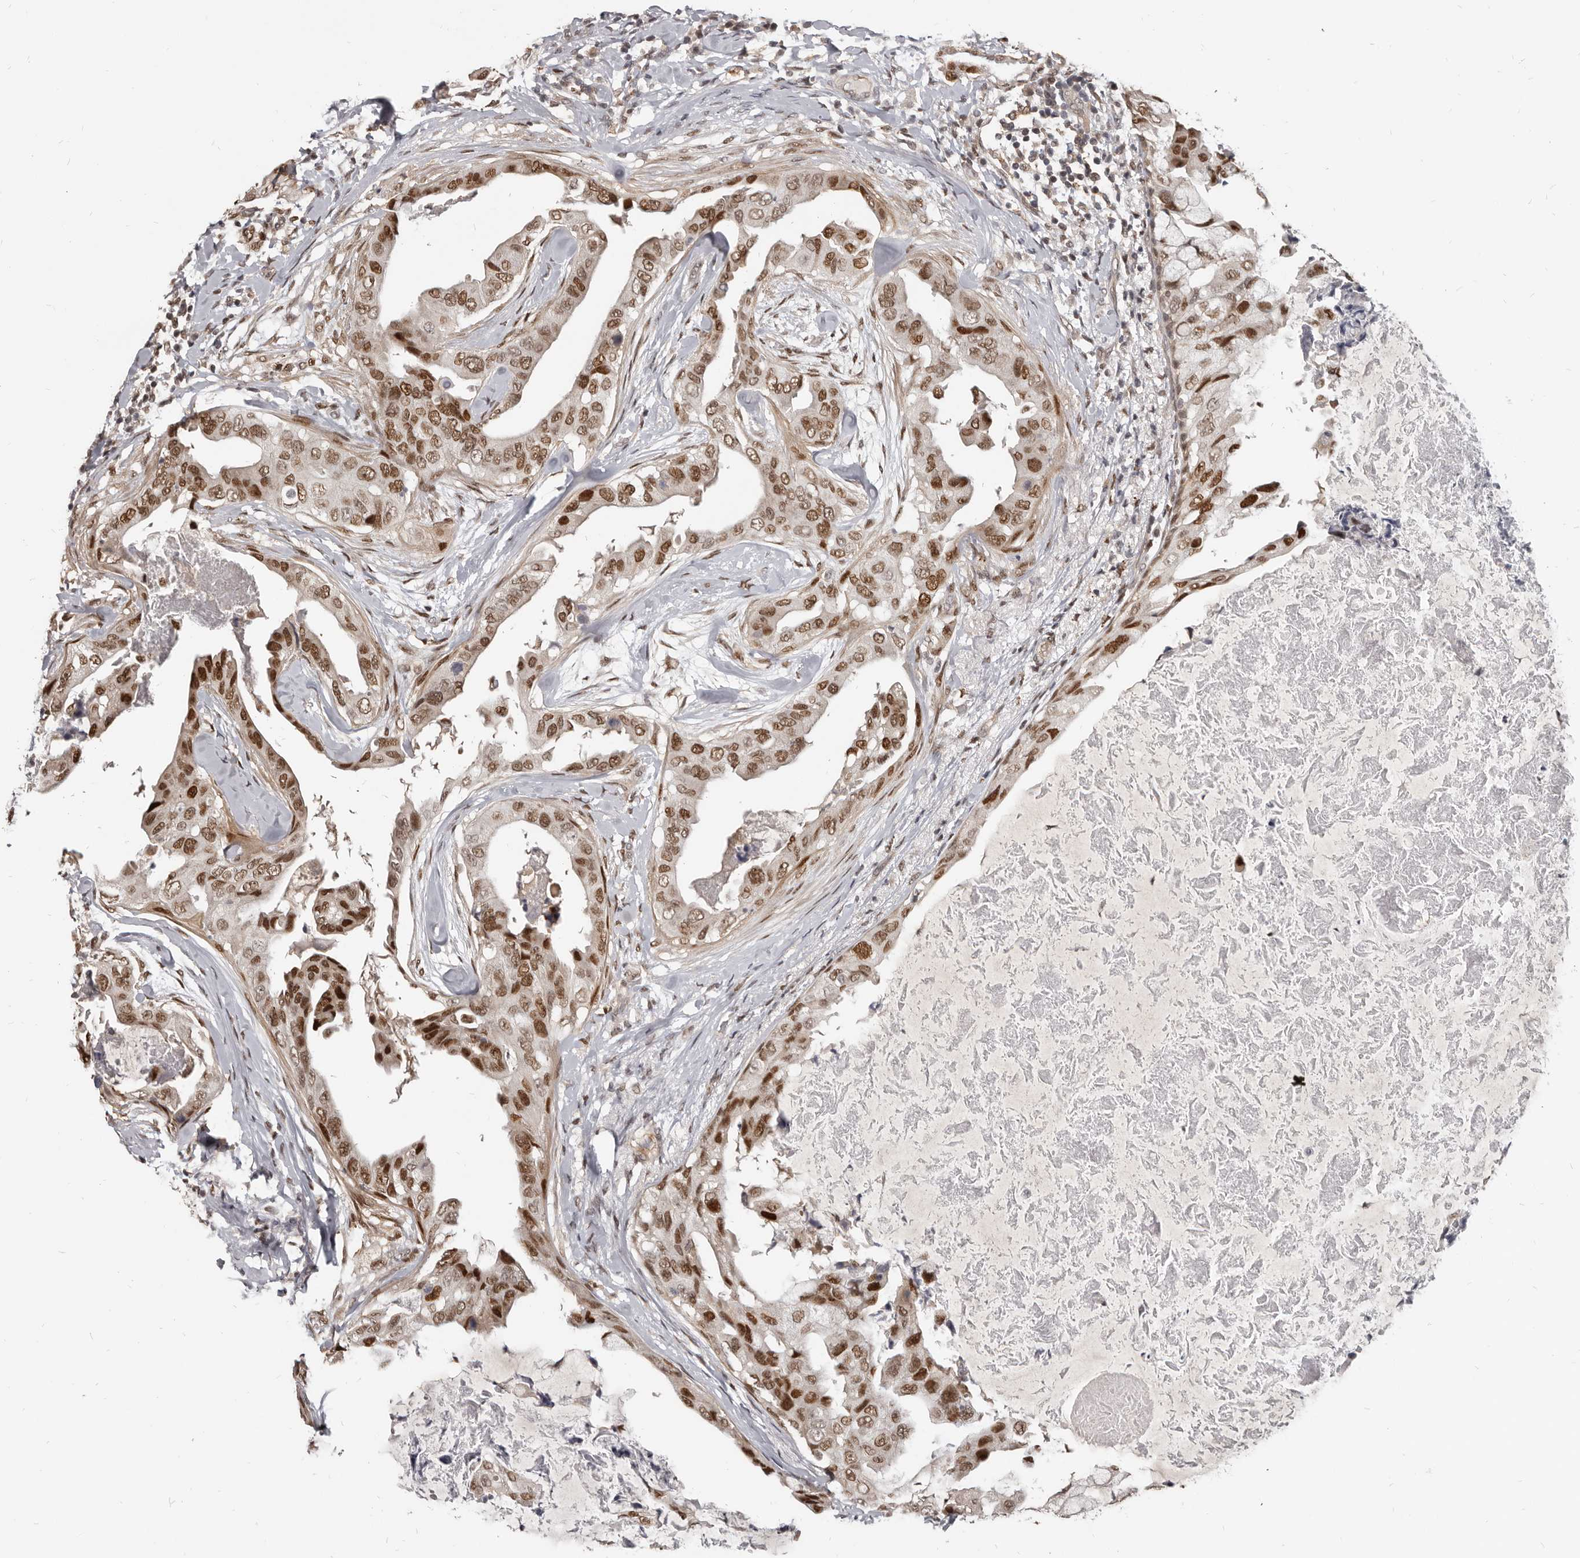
{"staining": {"intensity": "moderate", "quantity": ">75%", "location": "nuclear"}, "tissue": "breast cancer", "cell_type": "Tumor cells", "image_type": "cancer", "snomed": [{"axis": "morphology", "description": "Duct carcinoma"}, {"axis": "topography", "description": "Breast"}], "caption": "A photomicrograph of breast cancer (intraductal carcinoma) stained for a protein shows moderate nuclear brown staining in tumor cells. (Stains: DAB (3,3'-diaminobenzidine) in brown, nuclei in blue, Microscopy: brightfield microscopy at high magnification).", "gene": "ATF5", "patient": {"sex": "female", "age": 40}}